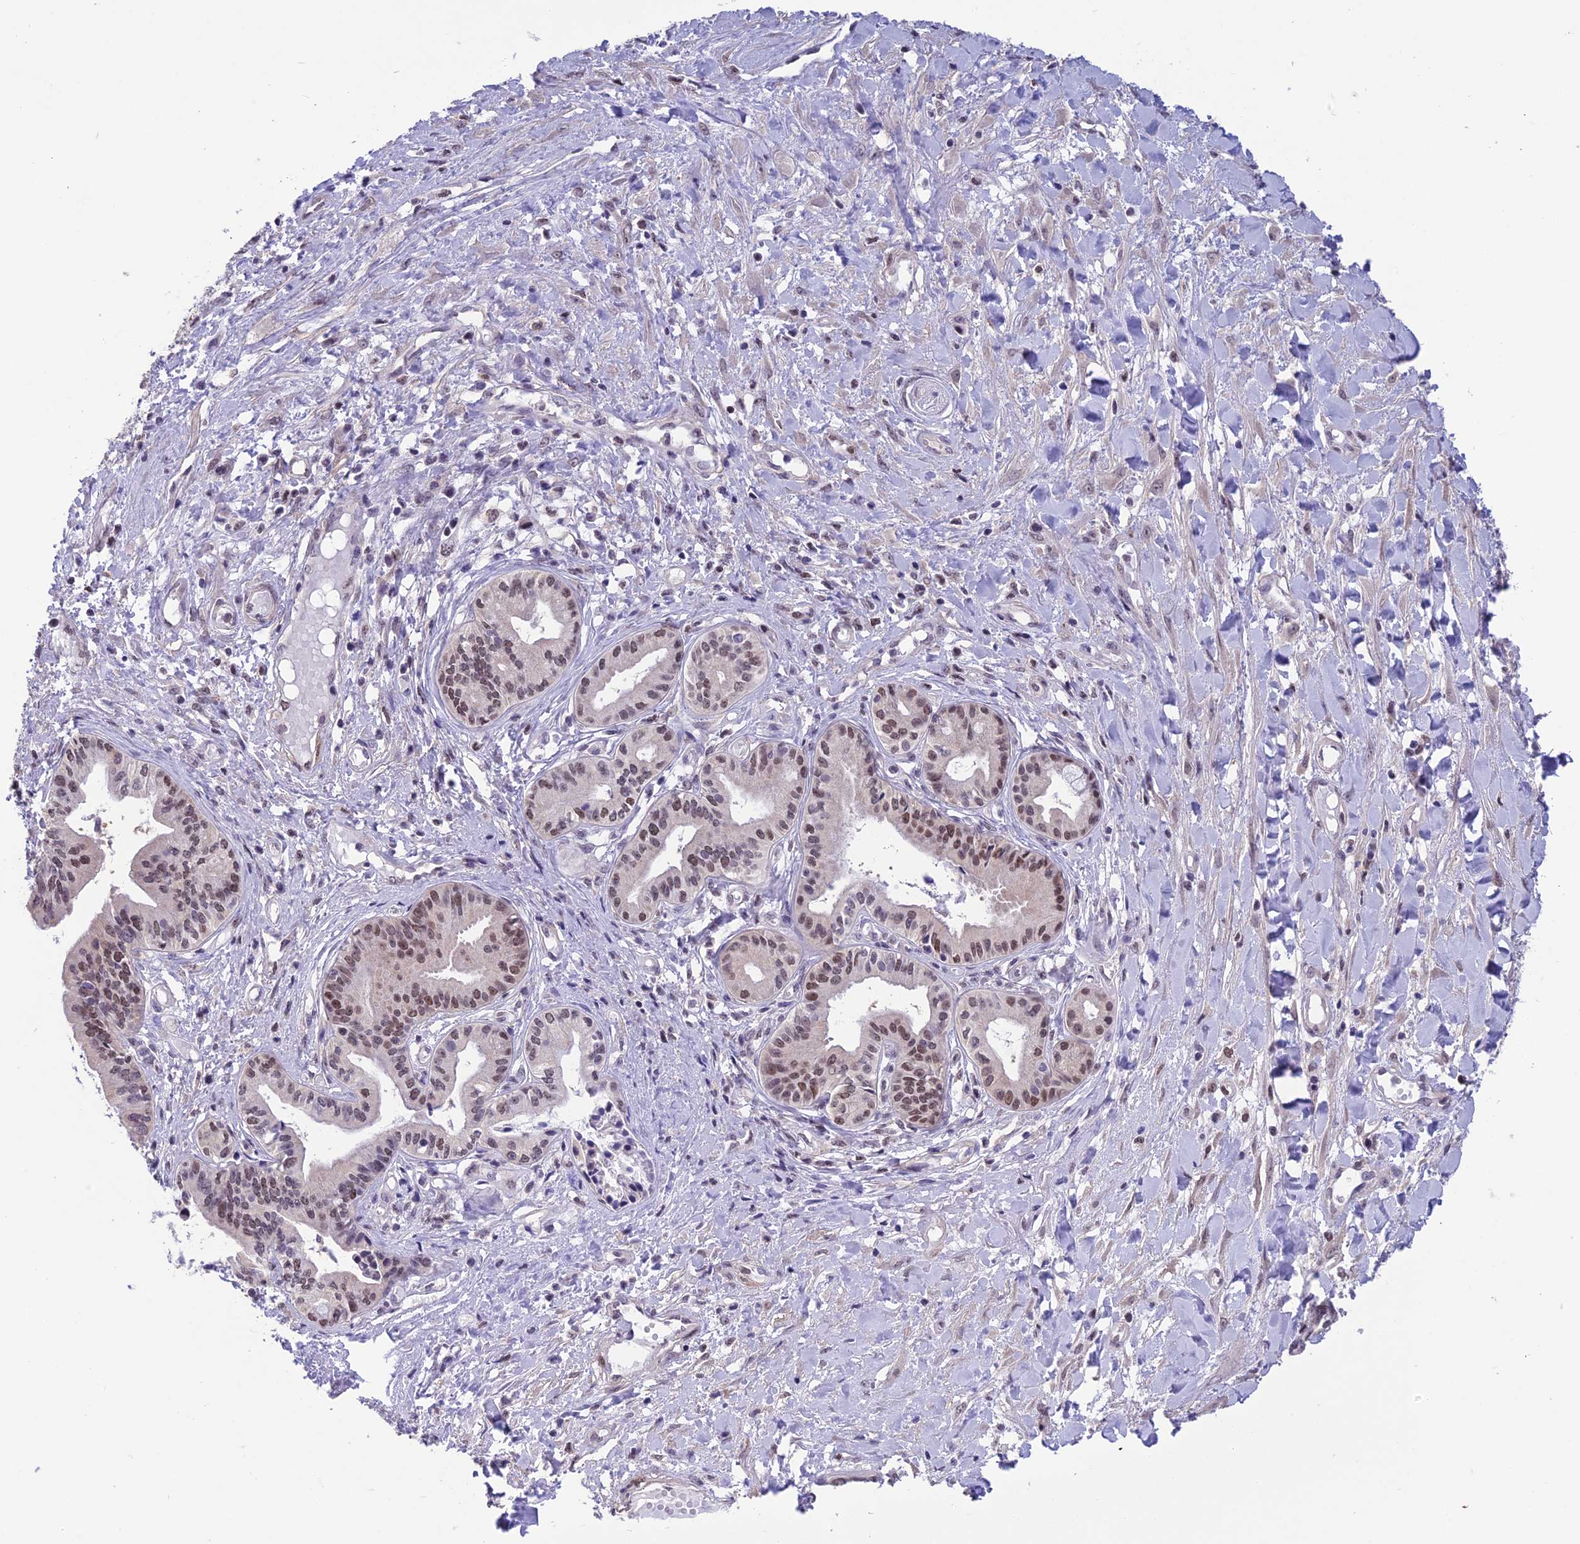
{"staining": {"intensity": "weak", "quantity": "25%-75%", "location": "nuclear"}, "tissue": "pancreatic cancer", "cell_type": "Tumor cells", "image_type": "cancer", "snomed": [{"axis": "morphology", "description": "Adenocarcinoma, NOS"}, {"axis": "topography", "description": "Pancreas"}], "caption": "There is low levels of weak nuclear positivity in tumor cells of pancreatic adenocarcinoma, as demonstrated by immunohistochemical staining (brown color).", "gene": "MIS12", "patient": {"sex": "female", "age": 50}}